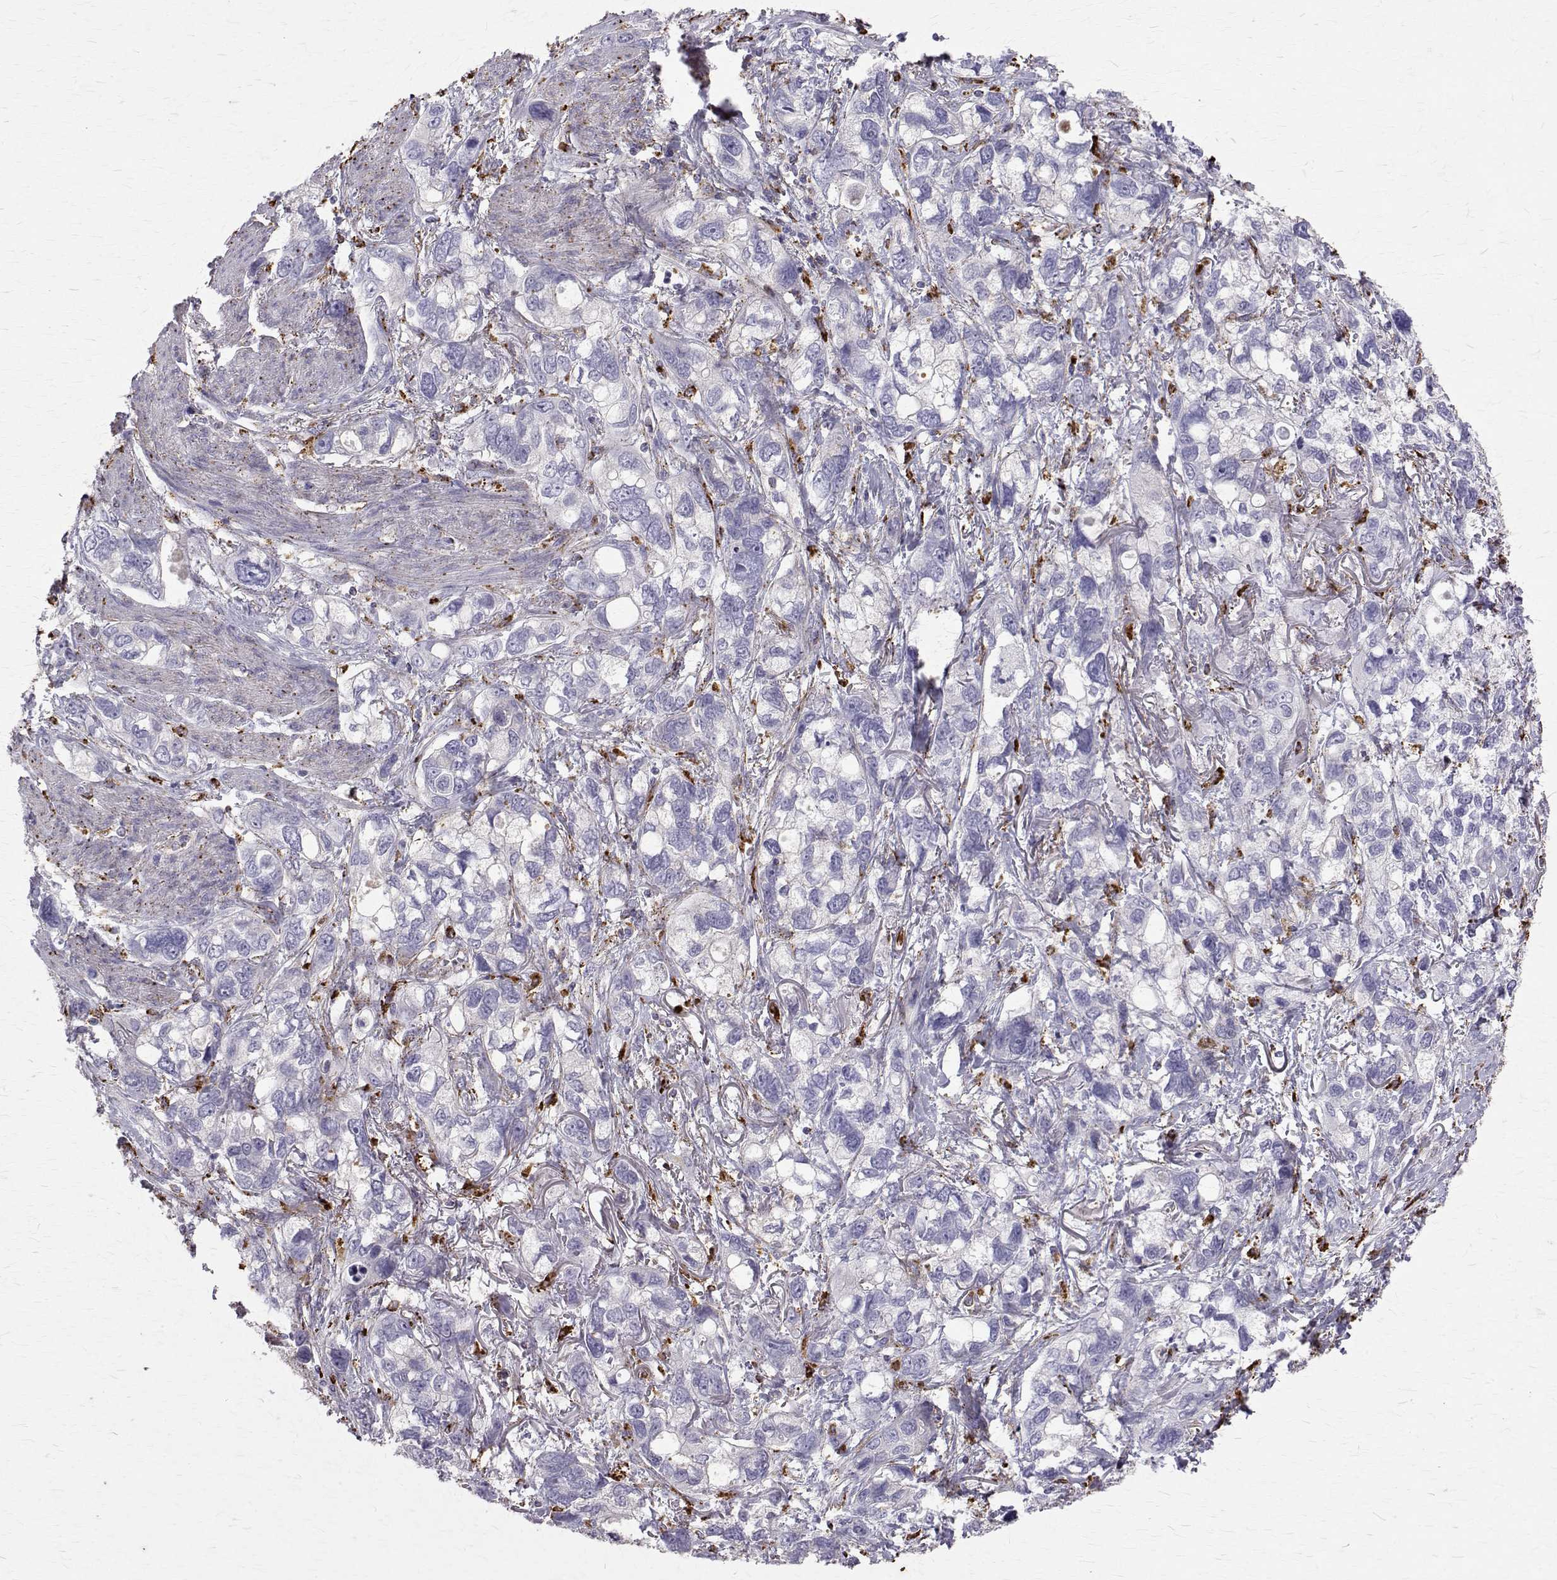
{"staining": {"intensity": "negative", "quantity": "none", "location": "none"}, "tissue": "stomach cancer", "cell_type": "Tumor cells", "image_type": "cancer", "snomed": [{"axis": "morphology", "description": "Adenocarcinoma, NOS"}, {"axis": "topography", "description": "Stomach, upper"}], "caption": "A photomicrograph of stomach cancer stained for a protein shows no brown staining in tumor cells. (Immunohistochemistry, brightfield microscopy, high magnification).", "gene": "TPP1", "patient": {"sex": "female", "age": 81}}